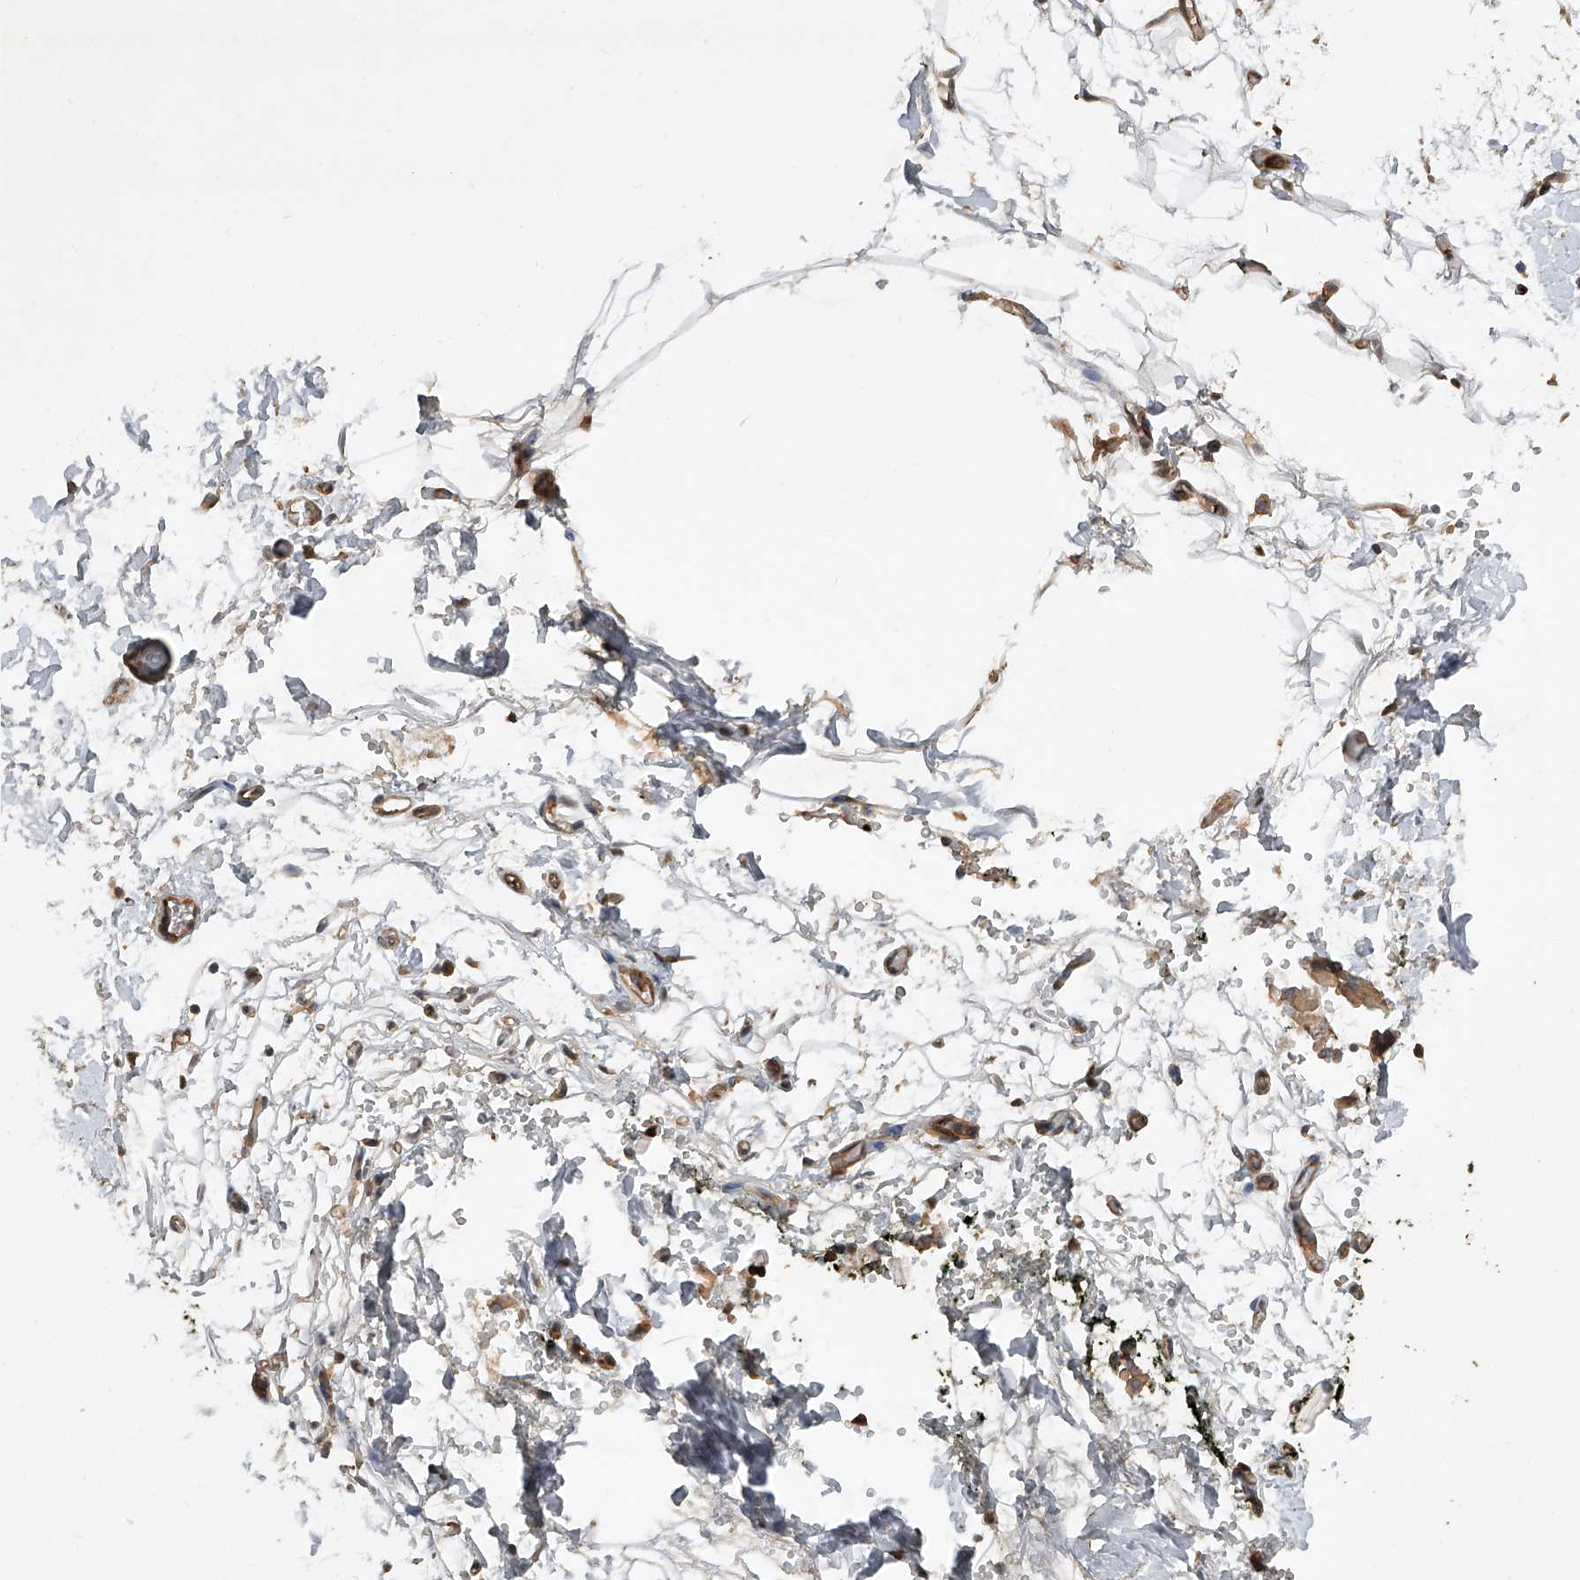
{"staining": {"intensity": "negative", "quantity": "none", "location": "none"}, "tissue": "adipose tissue", "cell_type": "Adipocytes", "image_type": "normal", "snomed": [{"axis": "morphology", "description": "Normal tissue, NOS"}, {"axis": "morphology", "description": "Adenocarcinoma, NOS"}, {"axis": "topography", "description": "Pancreas"}, {"axis": "topography", "description": "Peripheral nerve tissue"}], "caption": "There is no significant expression in adipocytes of adipose tissue. (Immunohistochemistry (ihc), brightfield microscopy, high magnification).", "gene": "PTPRA", "patient": {"sex": "male", "age": 59}}